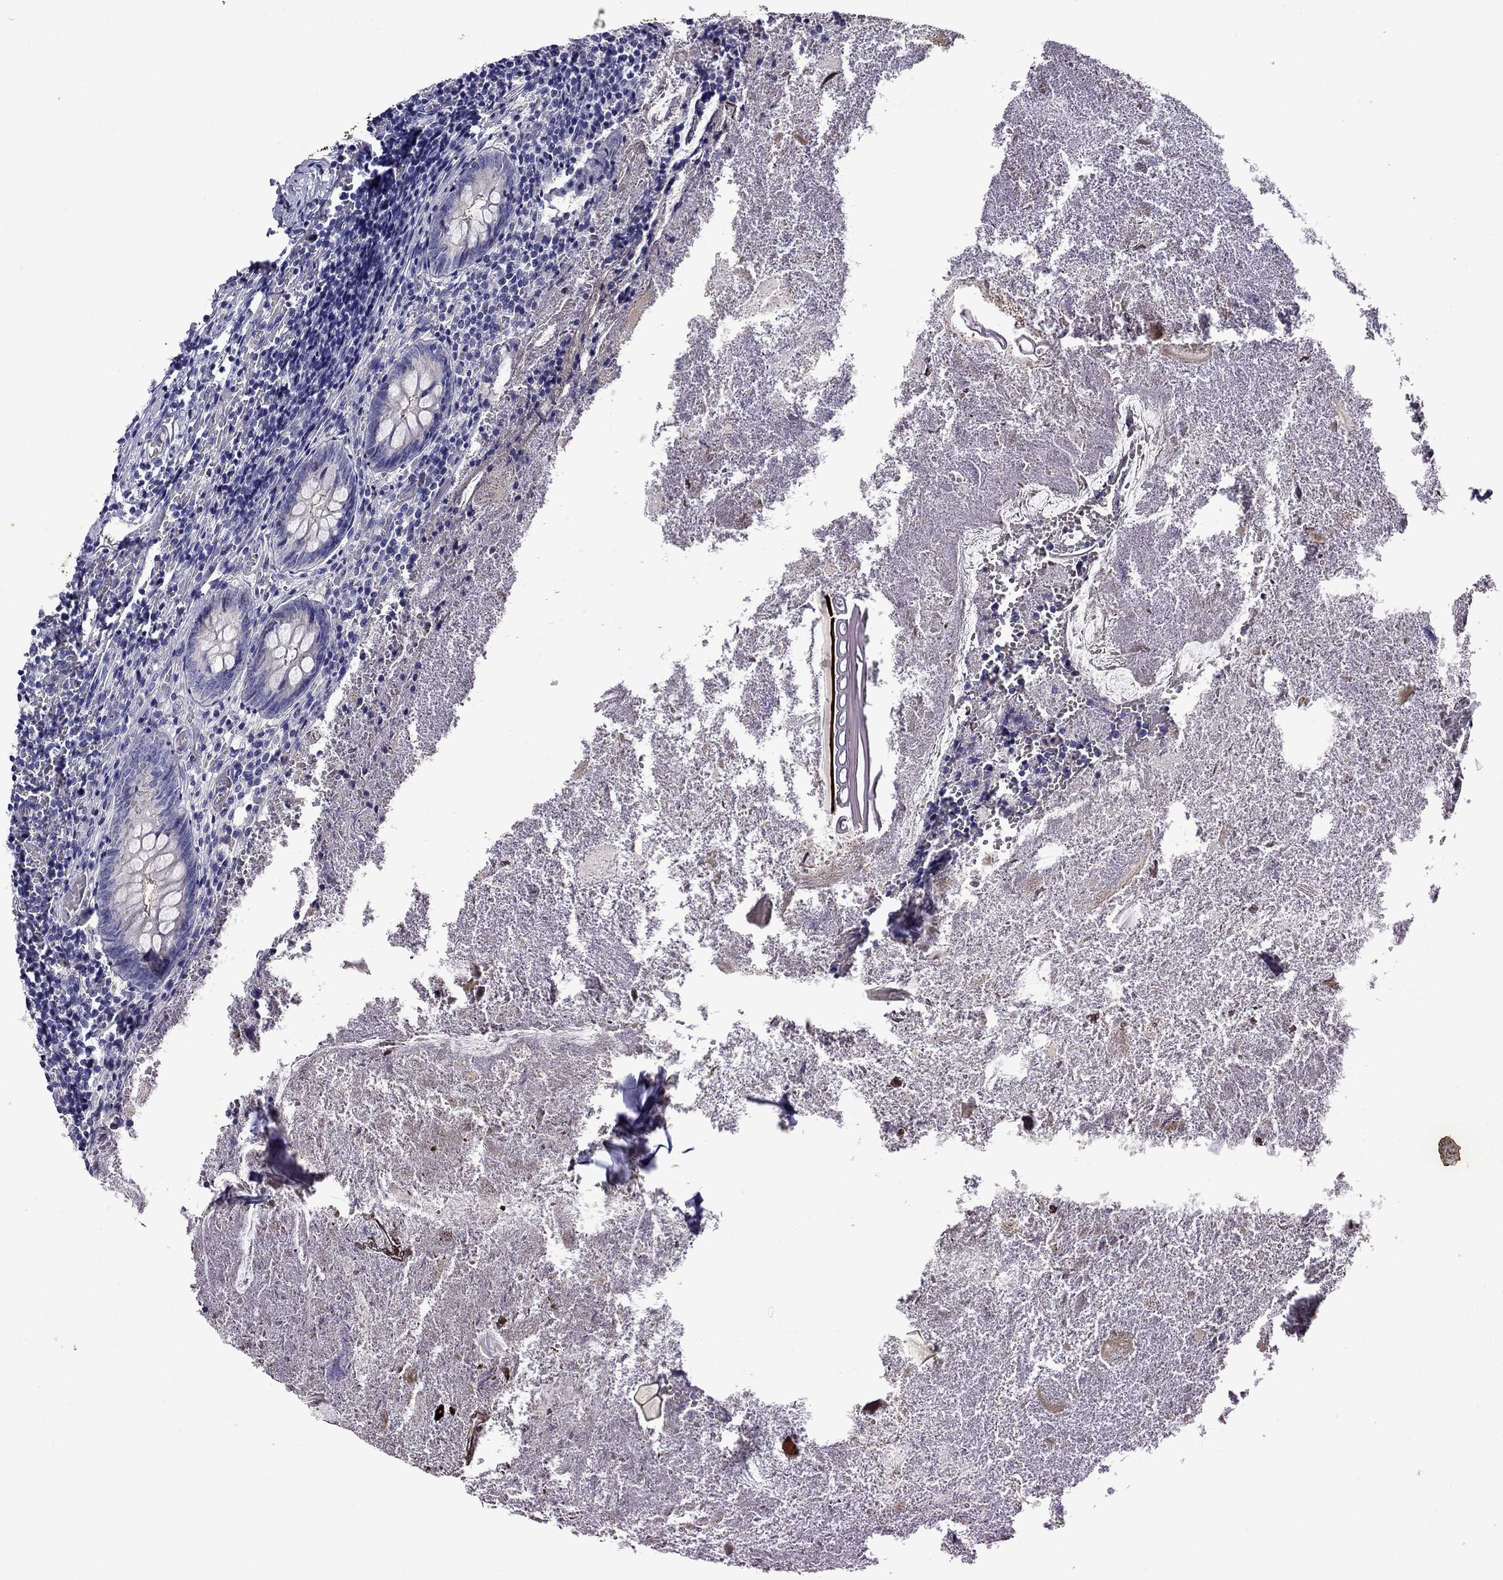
{"staining": {"intensity": "negative", "quantity": "none", "location": "none"}, "tissue": "appendix", "cell_type": "Glandular cells", "image_type": "normal", "snomed": [{"axis": "morphology", "description": "Normal tissue, NOS"}, {"axis": "topography", "description": "Appendix"}], "caption": "The micrograph exhibits no staining of glandular cells in unremarkable appendix. (Immunohistochemistry, brightfield microscopy, high magnification).", "gene": "STAR", "patient": {"sex": "female", "age": 23}}